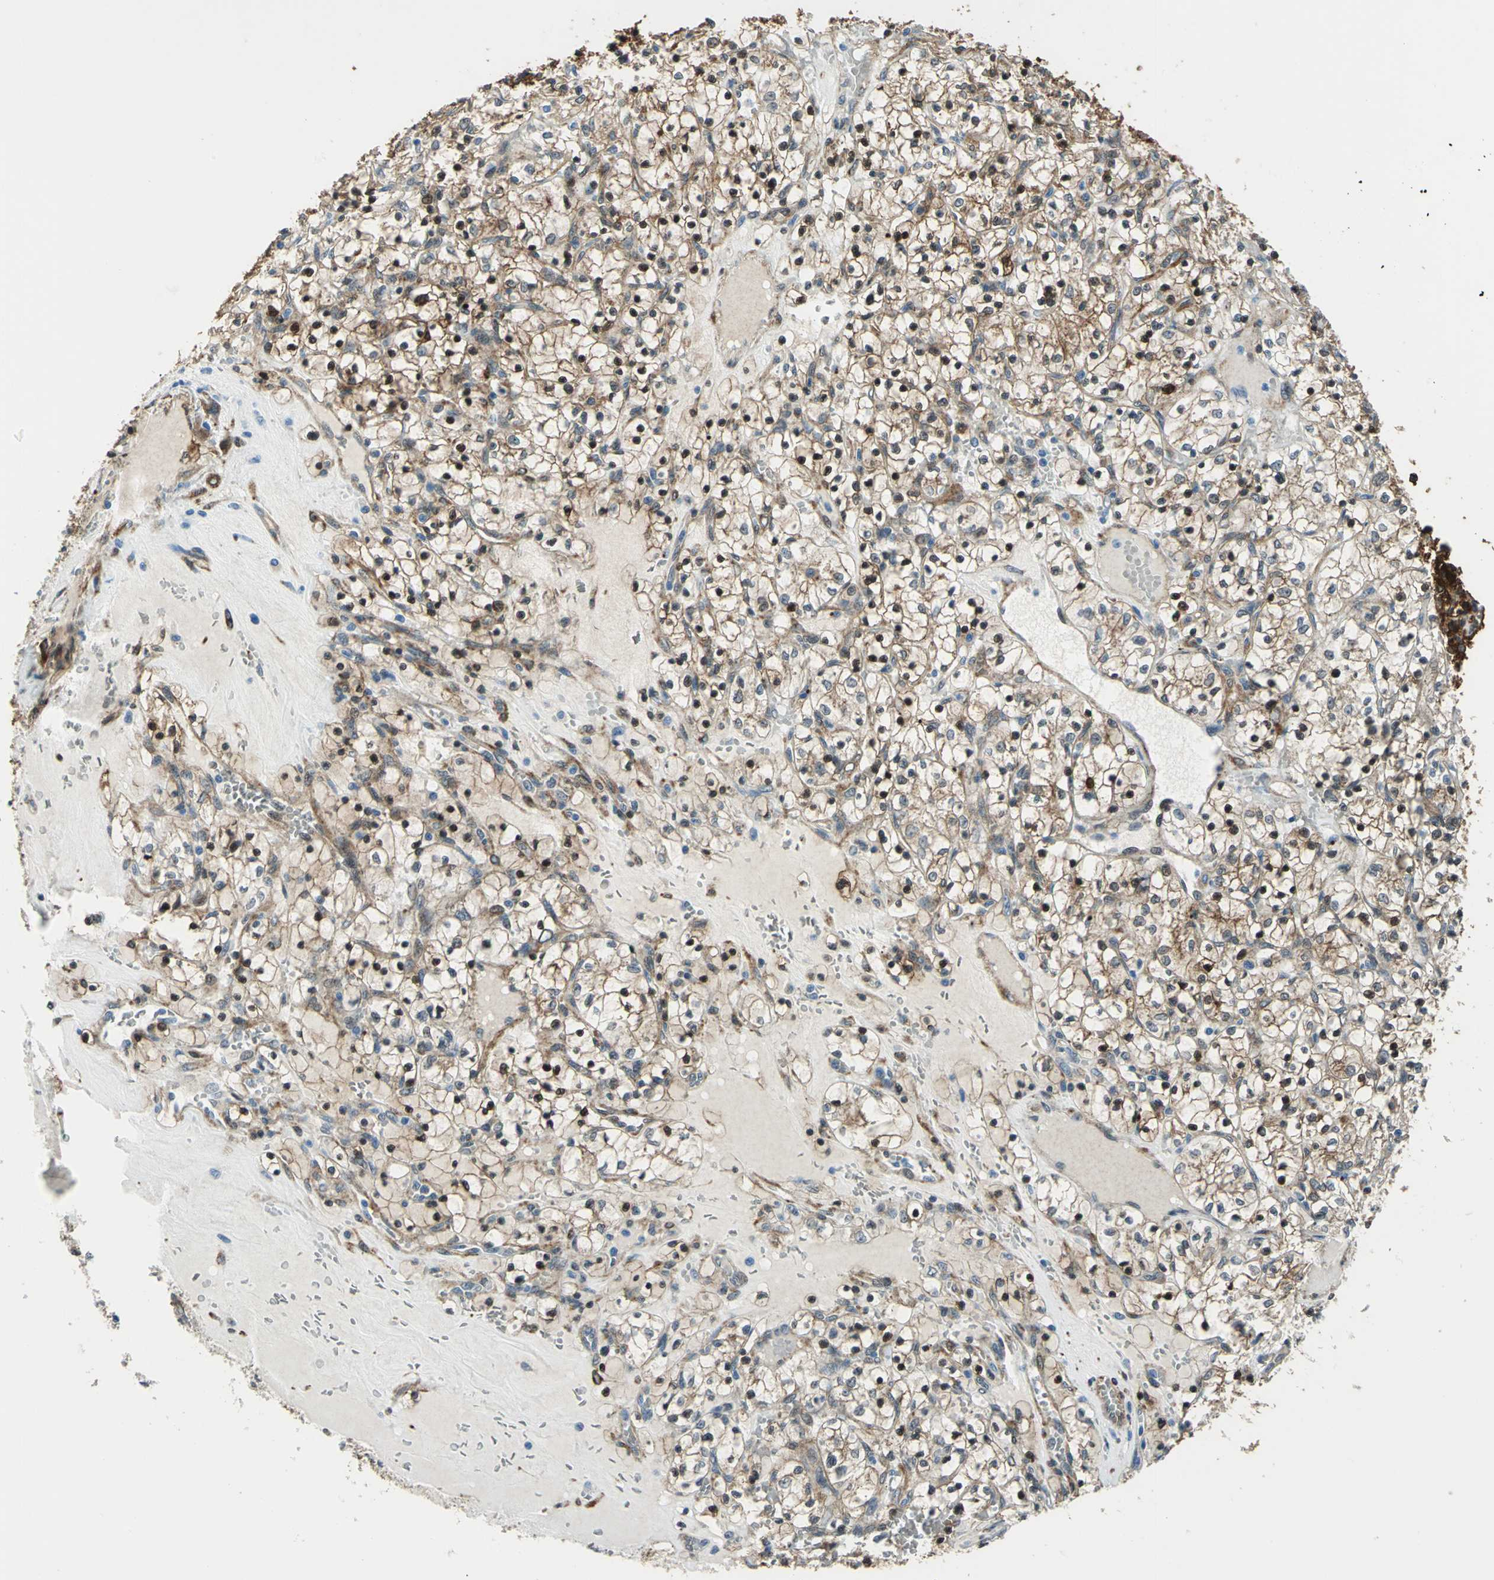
{"staining": {"intensity": "moderate", "quantity": "25%-75%", "location": "cytoplasmic/membranous"}, "tissue": "renal cancer", "cell_type": "Tumor cells", "image_type": "cancer", "snomed": [{"axis": "morphology", "description": "Adenocarcinoma, NOS"}, {"axis": "topography", "description": "Kidney"}], "caption": "Renal cancer was stained to show a protein in brown. There is medium levels of moderate cytoplasmic/membranous expression in approximately 25%-75% of tumor cells.", "gene": "HSPB1", "patient": {"sex": "female", "age": 69}}